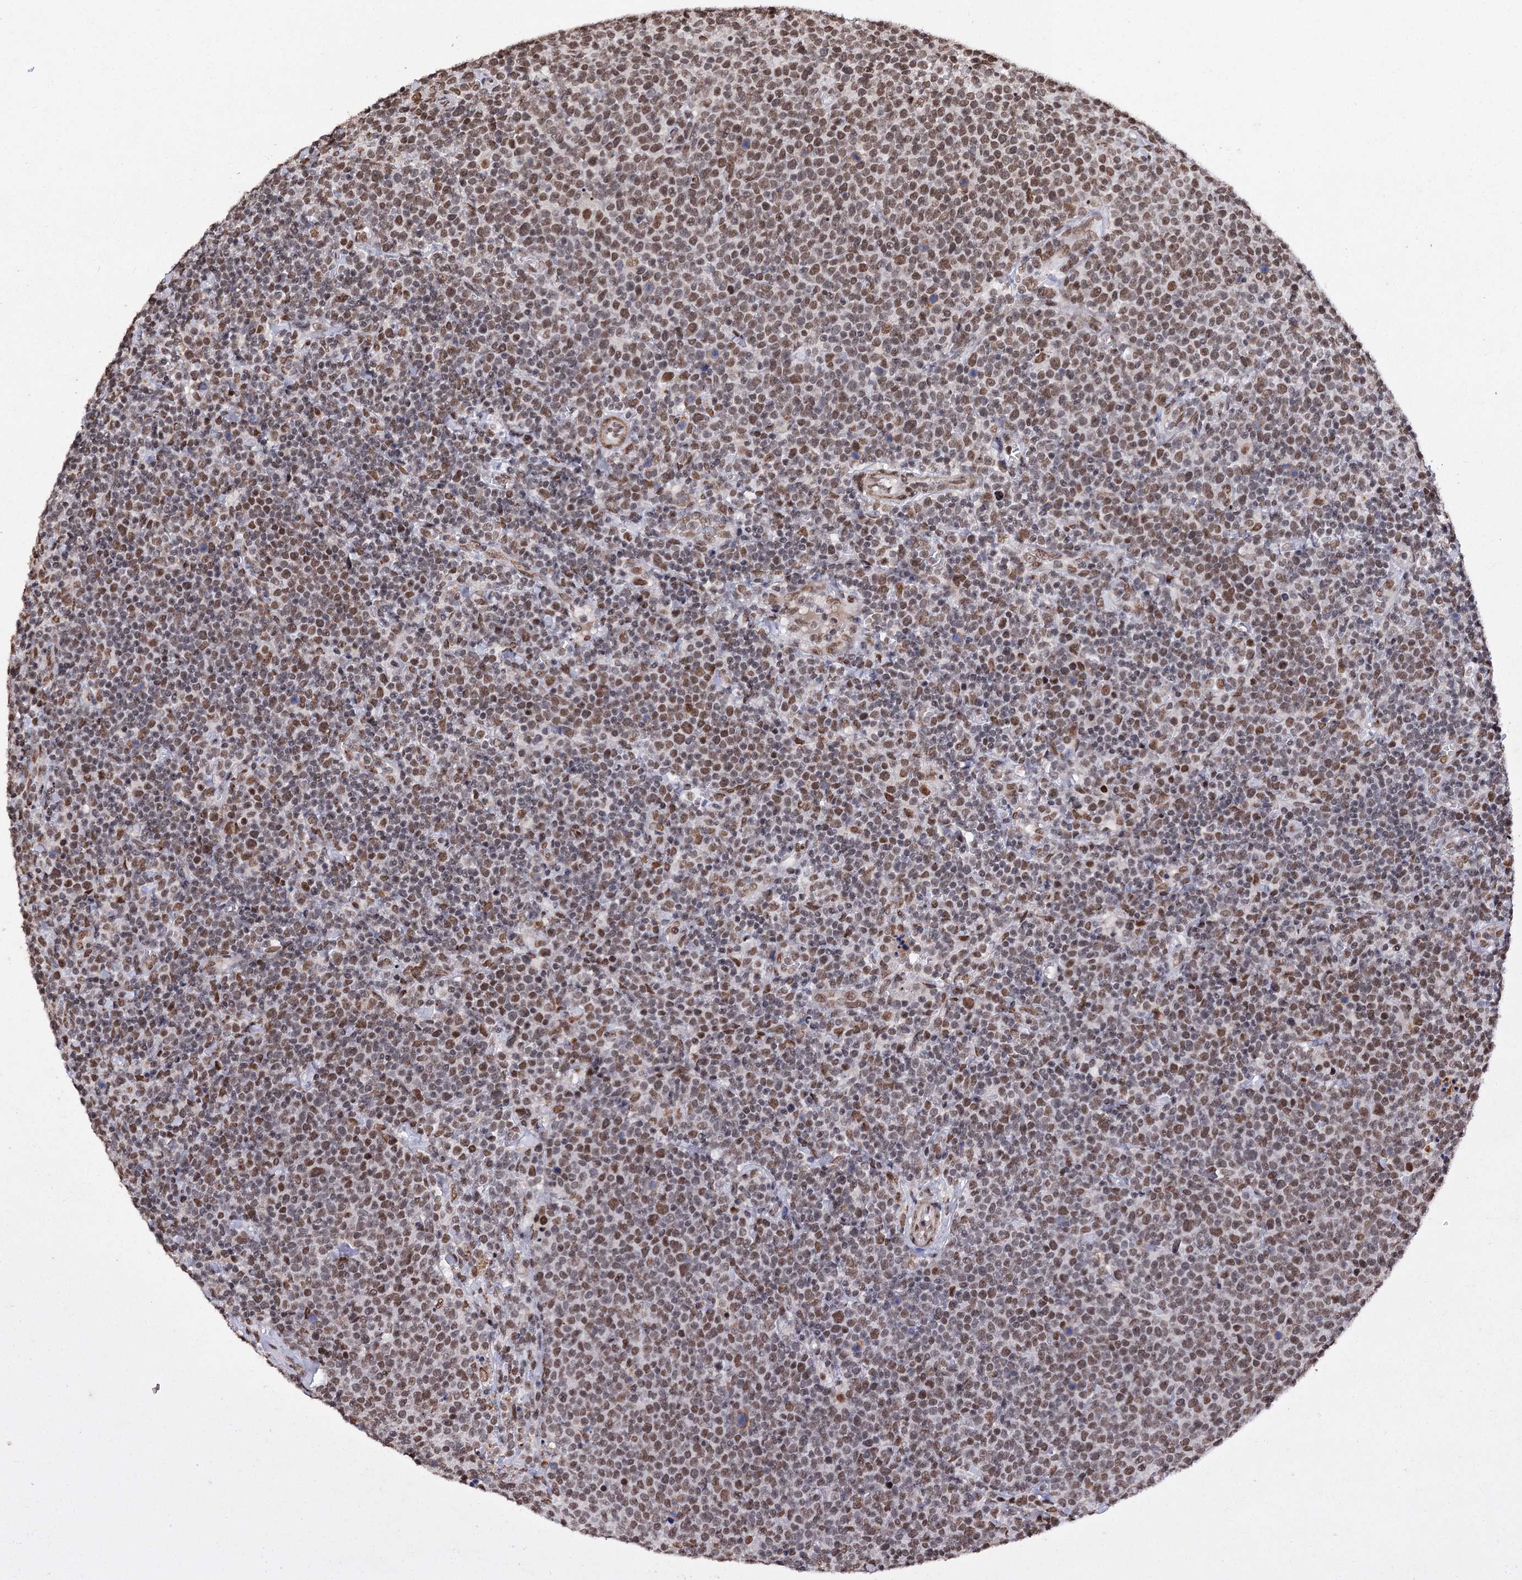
{"staining": {"intensity": "negative", "quantity": "none", "location": "none"}, "tissue": "lymphoma", "cell_type": "Tumor cells", "image_type": "cancer", "snomed": [{"axis": "morphology", "description": "Malignant lymphoma, non-Hodgkin's type, High grade"}, {"axis": "topography", "description": "Lymph node"}], "caption": "IHC of malignant lymphoma, non-Hodgkin's type (high-grade) reveals no staining in tumor cells.", "gene": "MATR3", "patient": {"sex": "male", "age": 61}}